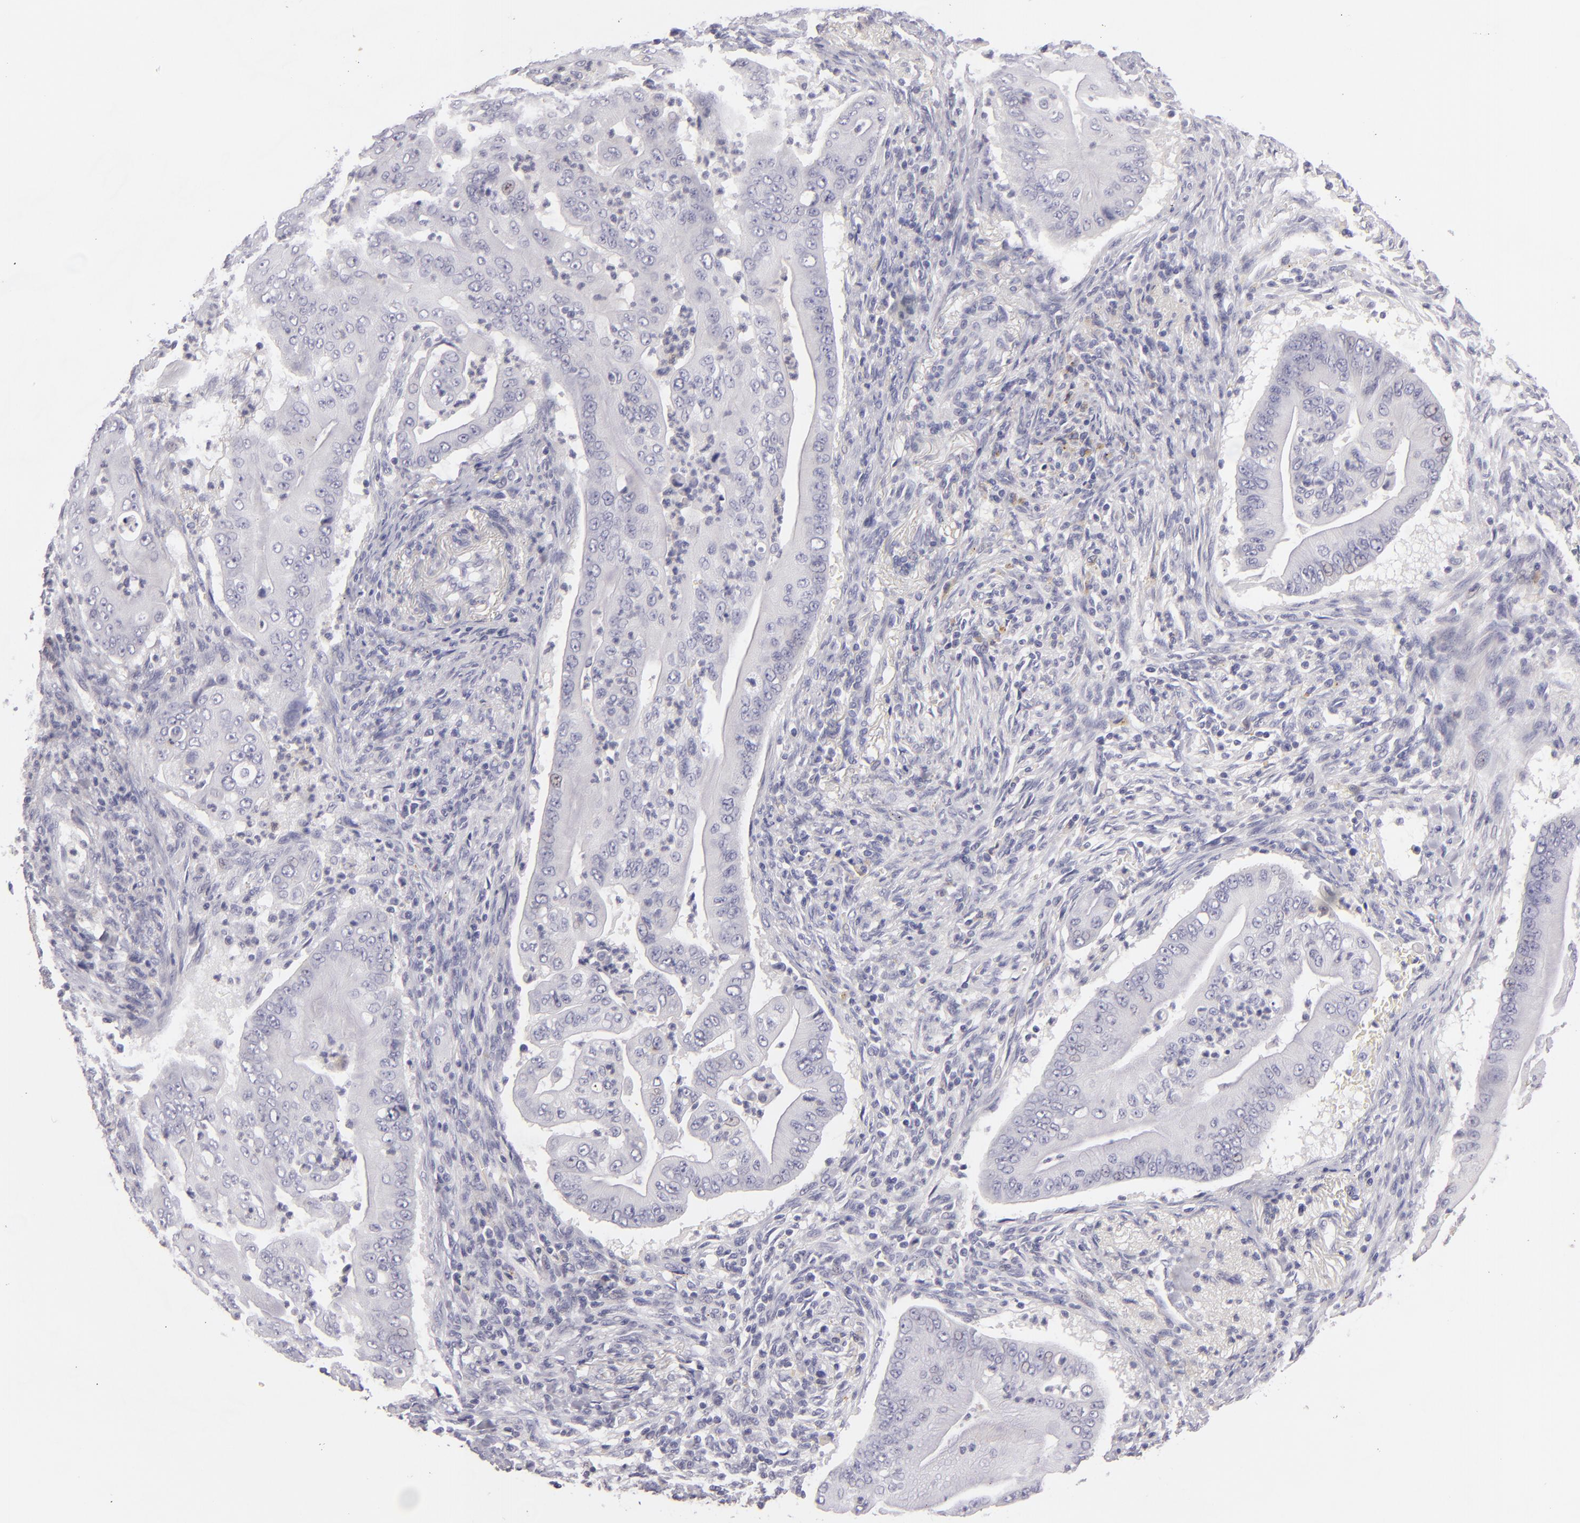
{"staining": {"intensity": "negative", "quantity": "none", "location": "none"}, "tissue": "pancreatic cancer", "cell_type": "Tumor cells", "image_type": "cancer", "snomed": [{"axis": "morphology", "description": "Adenocarcinoma, NOS"}, {"axis": "topography", "description": "Pancreas"}], "caption": "Image shows no protein staining in tumor cells of pancreatic adenocarcinoma tissue.", "gene": "TNNC1", "patient": {"sex": "male", "age": 62}}